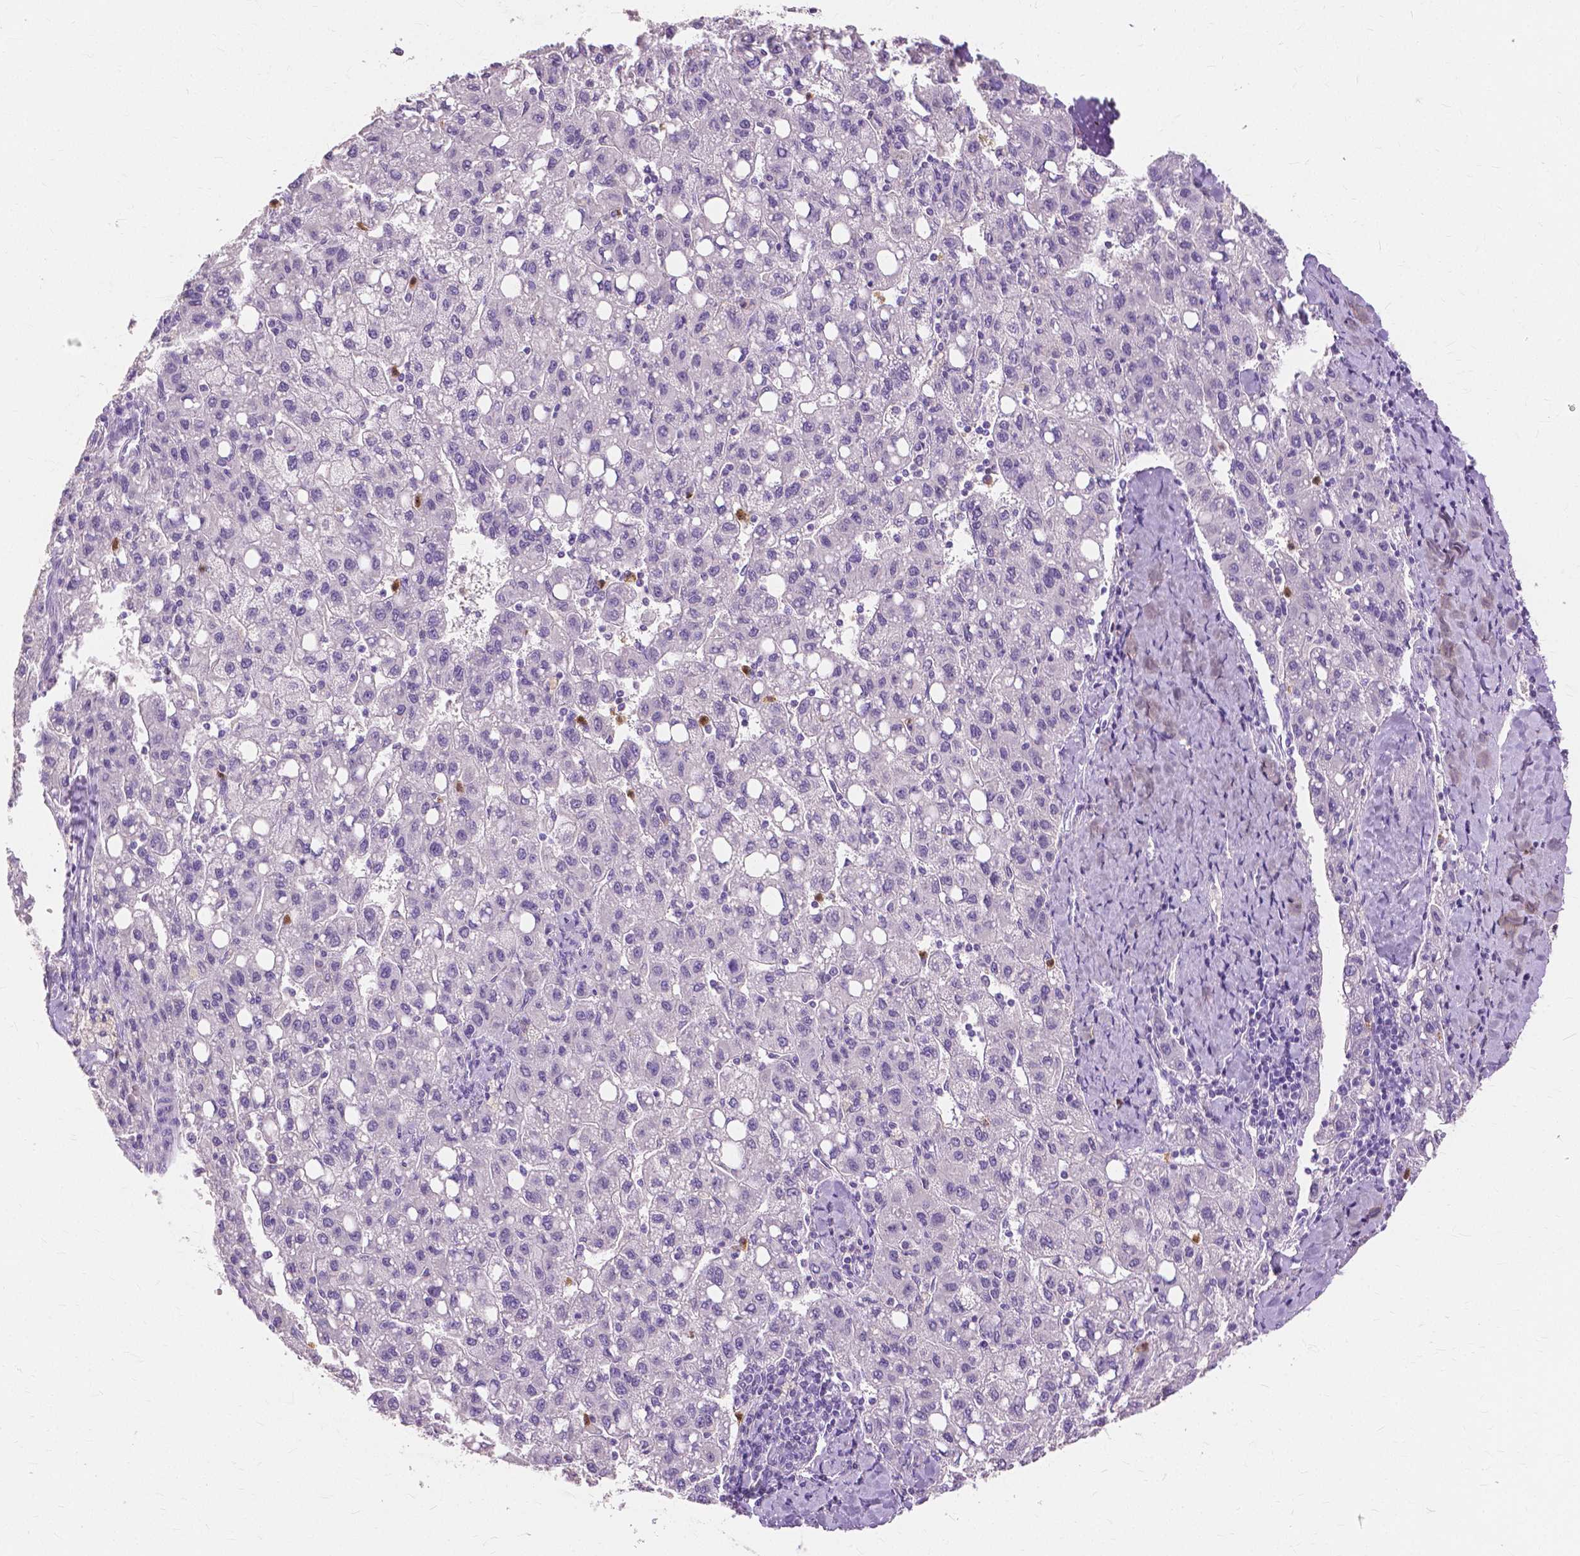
{"staining": {"intensity": "negative", "quantity": "none", "location": "none"}, "tissue": "liver cancer", "cell_type": "Tumor cells", "image_type": "cancer", "snomed": [{"axis": "morphology", "description": "Carcinoma, Hepatocellular, NOS"}, {"axis": "topography", "description": "Liver"}], "caption": "Liver cancer (hepatocellular carcinoma) was stained to show a protein in brown. There is no significant expression in tumor cells. (Brightfield microscopy of DAB immunohistochemistry (IHC) at high magnification).", "gene": "CXCR2", "patient": {"sex": "female", "age": 82}}